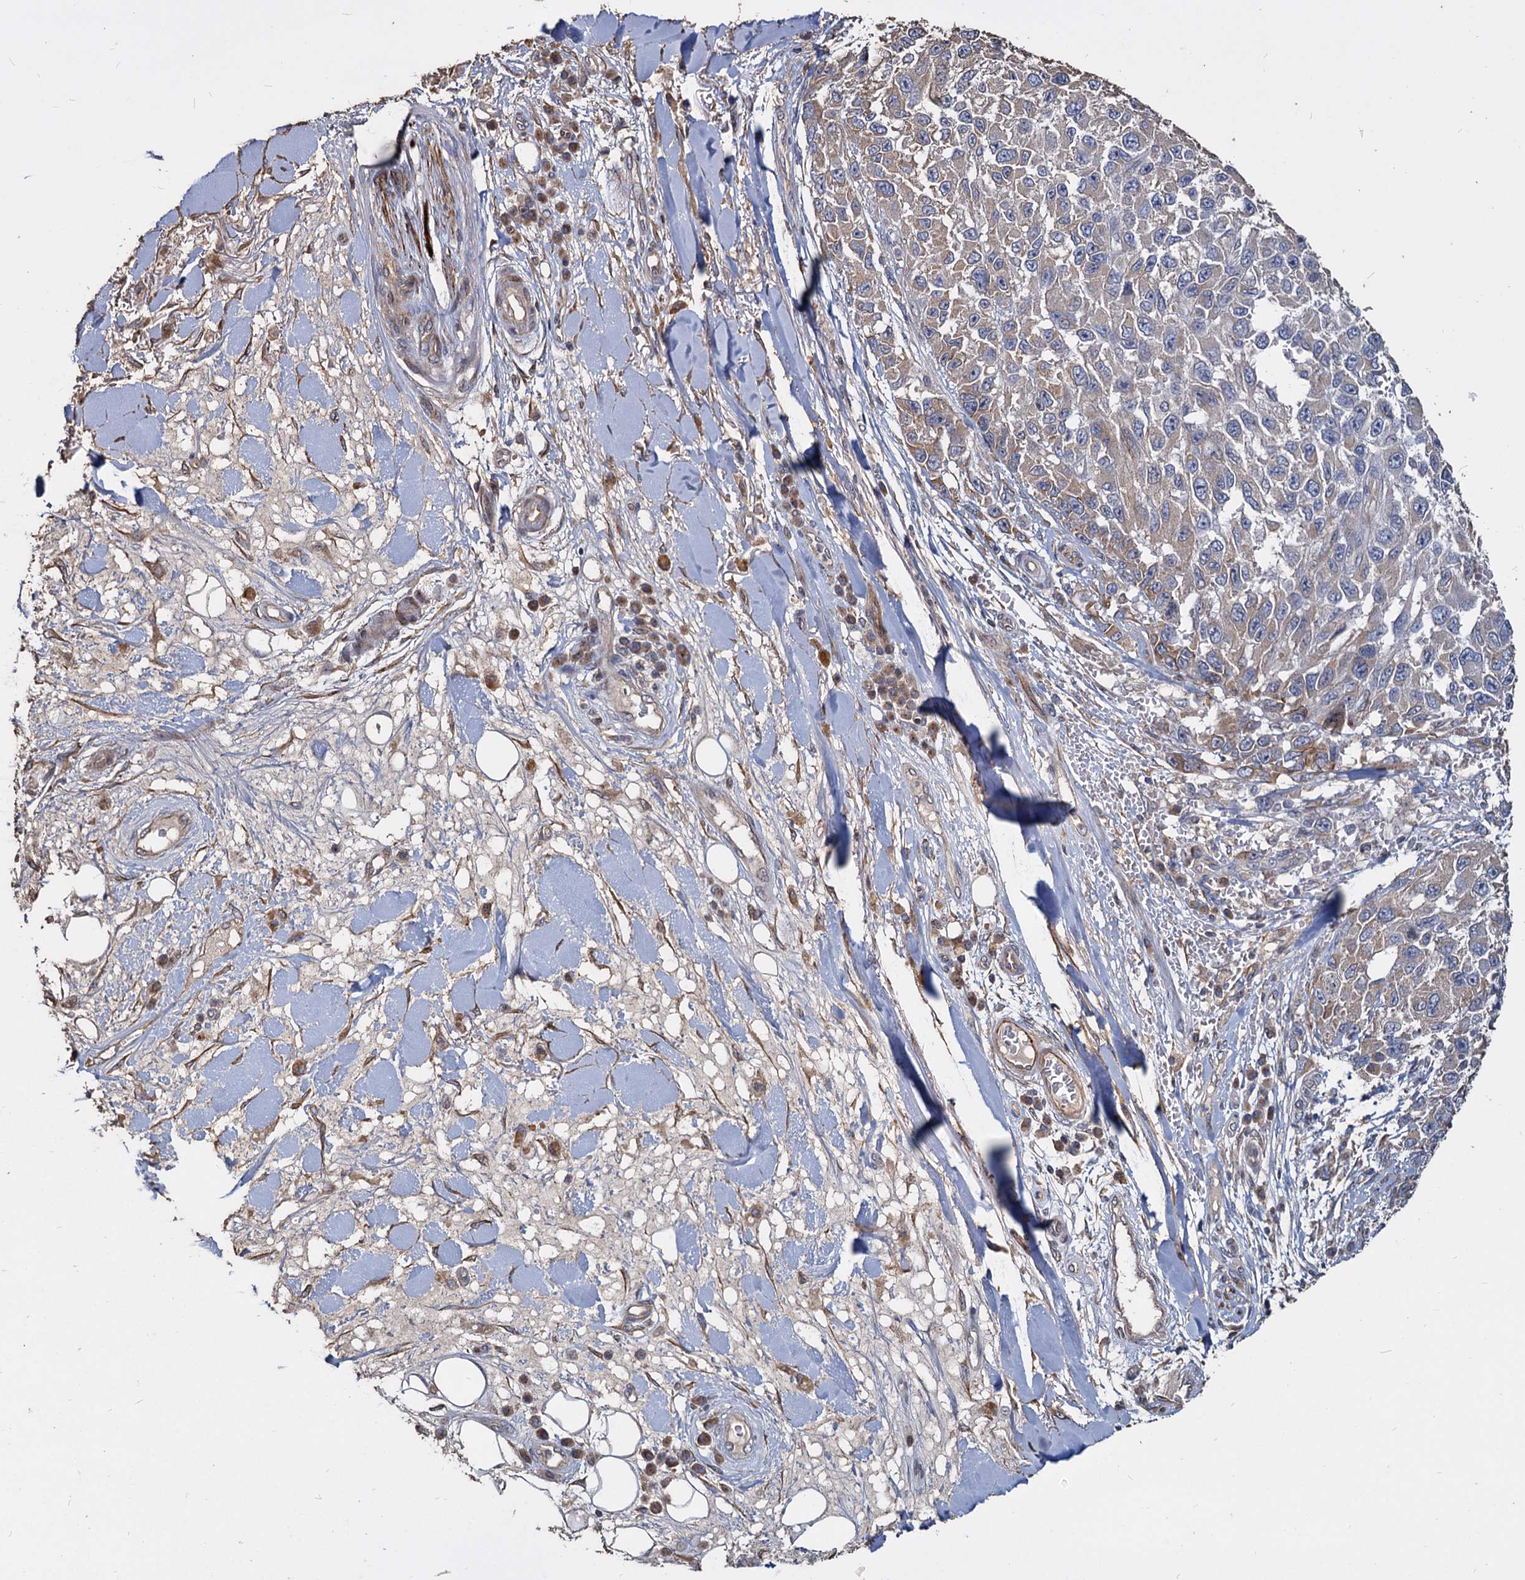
{"staining": {"intensity": "moderate", "quantity": "<25%", "location": "cytoplasmic/membranous"}, "tissue": "melanoma", "cell_type": "Tumor cells", "image_type": "cancer", "snomed": [{"axis": "morphology", "description": "Normal tissue, NOS"}, {"axis": "morphology", "description": "Malignant melanoma, NOS"}, {"axis": "topography", "description": "Skin"}], "caption": "The image displays immunohistochemical staining of melanoma. There is moderate cytoplasmic/membranous expression is present in about <25% of tumor cells. The protein of interest is shown in brown color, while the nuclei are stained blue.", "gene": "DEPDC4", "patient": {"sex": "female", "age": 96}}